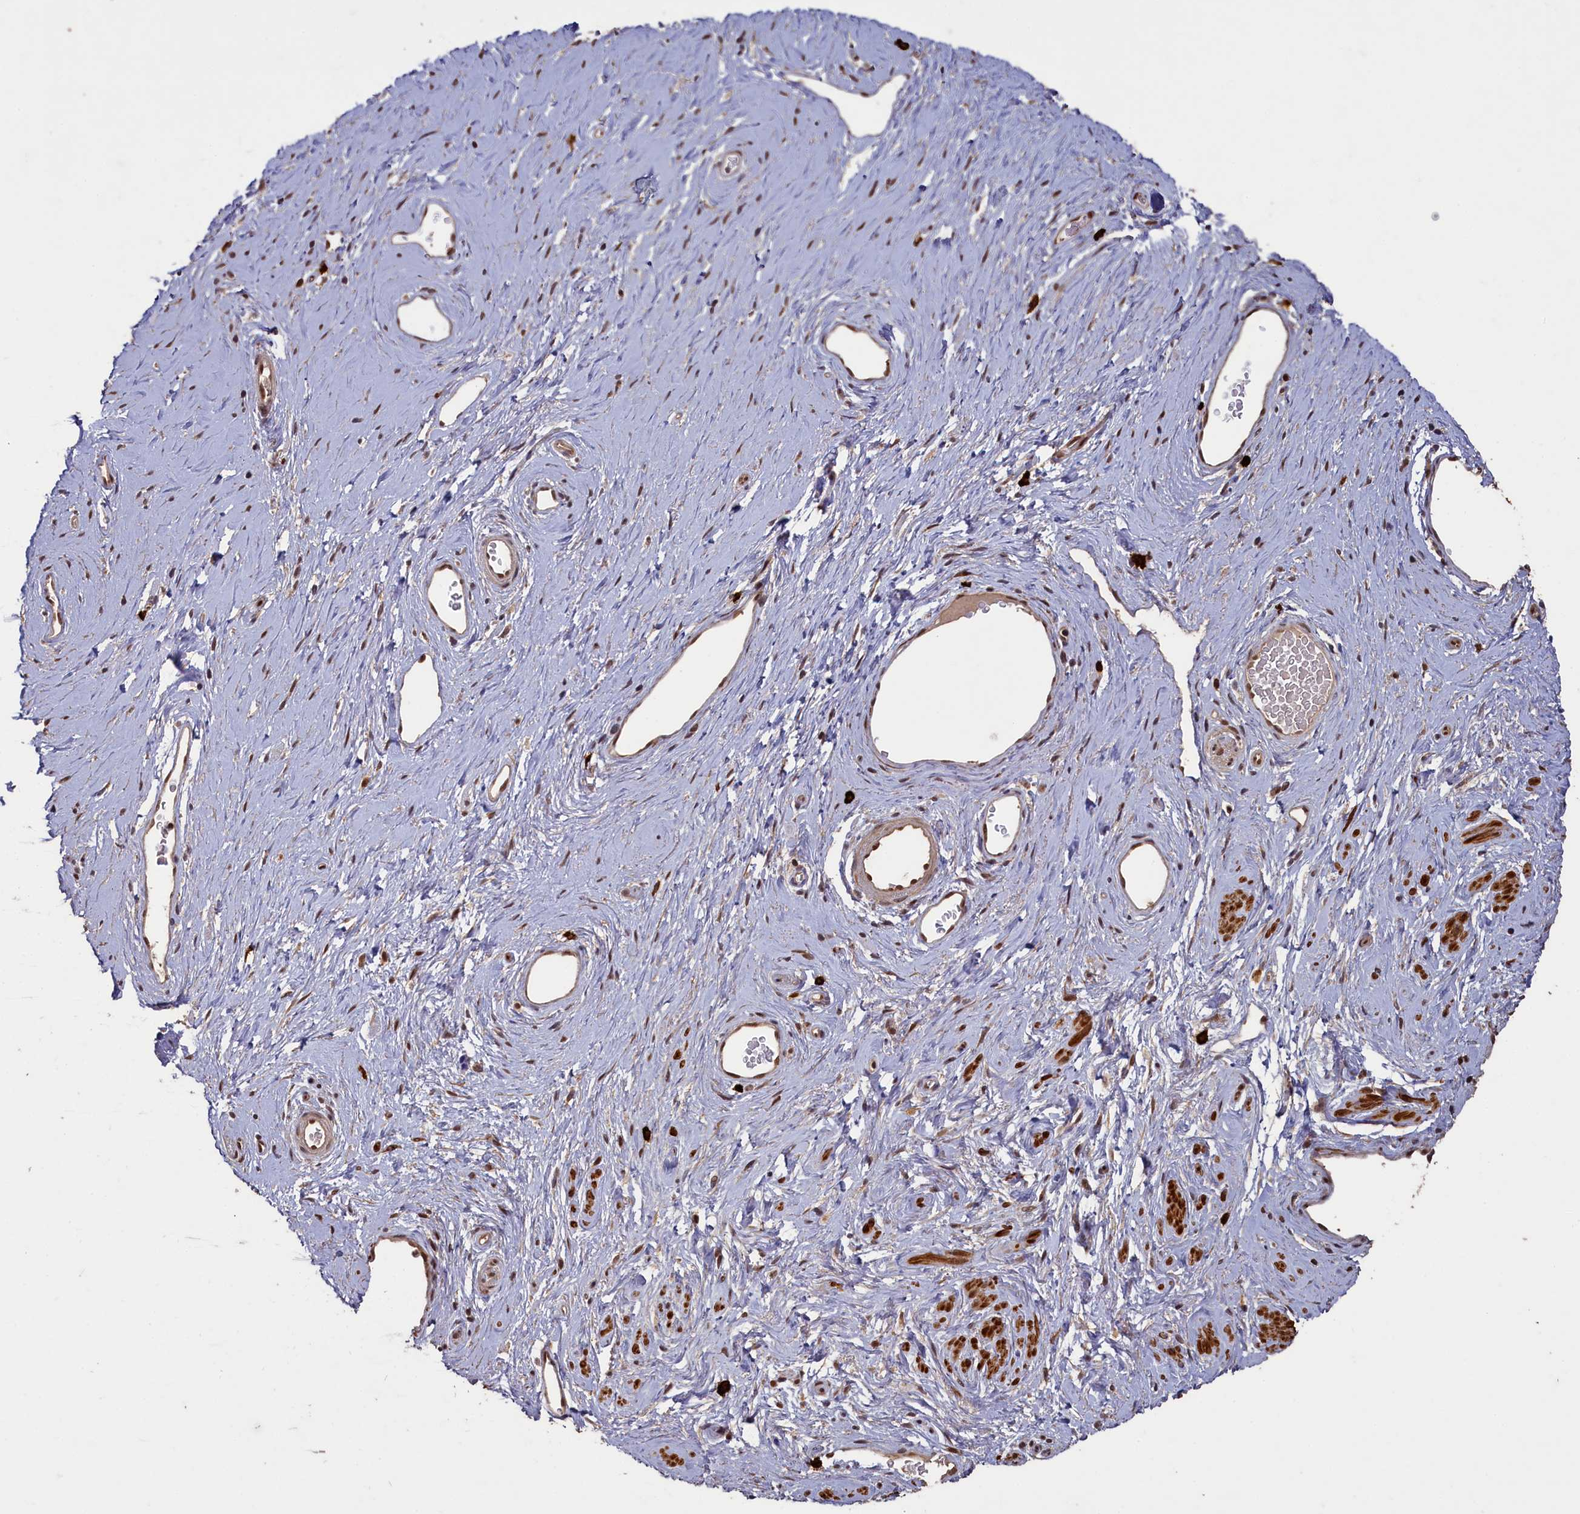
{"staining": {"intensity": "moderate", "quantity": "25%-75%", "location": "cytoplasmic/membranous,nuclear"}, "tissue": "adipose tissue", "cell_type": "Adipocytes", "image_type": "normal", "snomed": [{"axis": "morphology", "description": "Normal tissue, NOS"}, {"axis": "morphology", "description": "Adenocarcinoma, NOS"}, {"axis": "topography", "description": "Rectum"}, {"axis": "topography", "description": "Vagina"}, {"axis": "topography", "description": "Peripheral nerve tissue"}], "caption": "IHC of benign human adipose tissue shows medium levels of moderate cytoplasmic/membranous,nuclear staining in about 25%-75% of adipocytes.", "gene": "NAE1", "patient": {"sex": "female", "age": 71}}